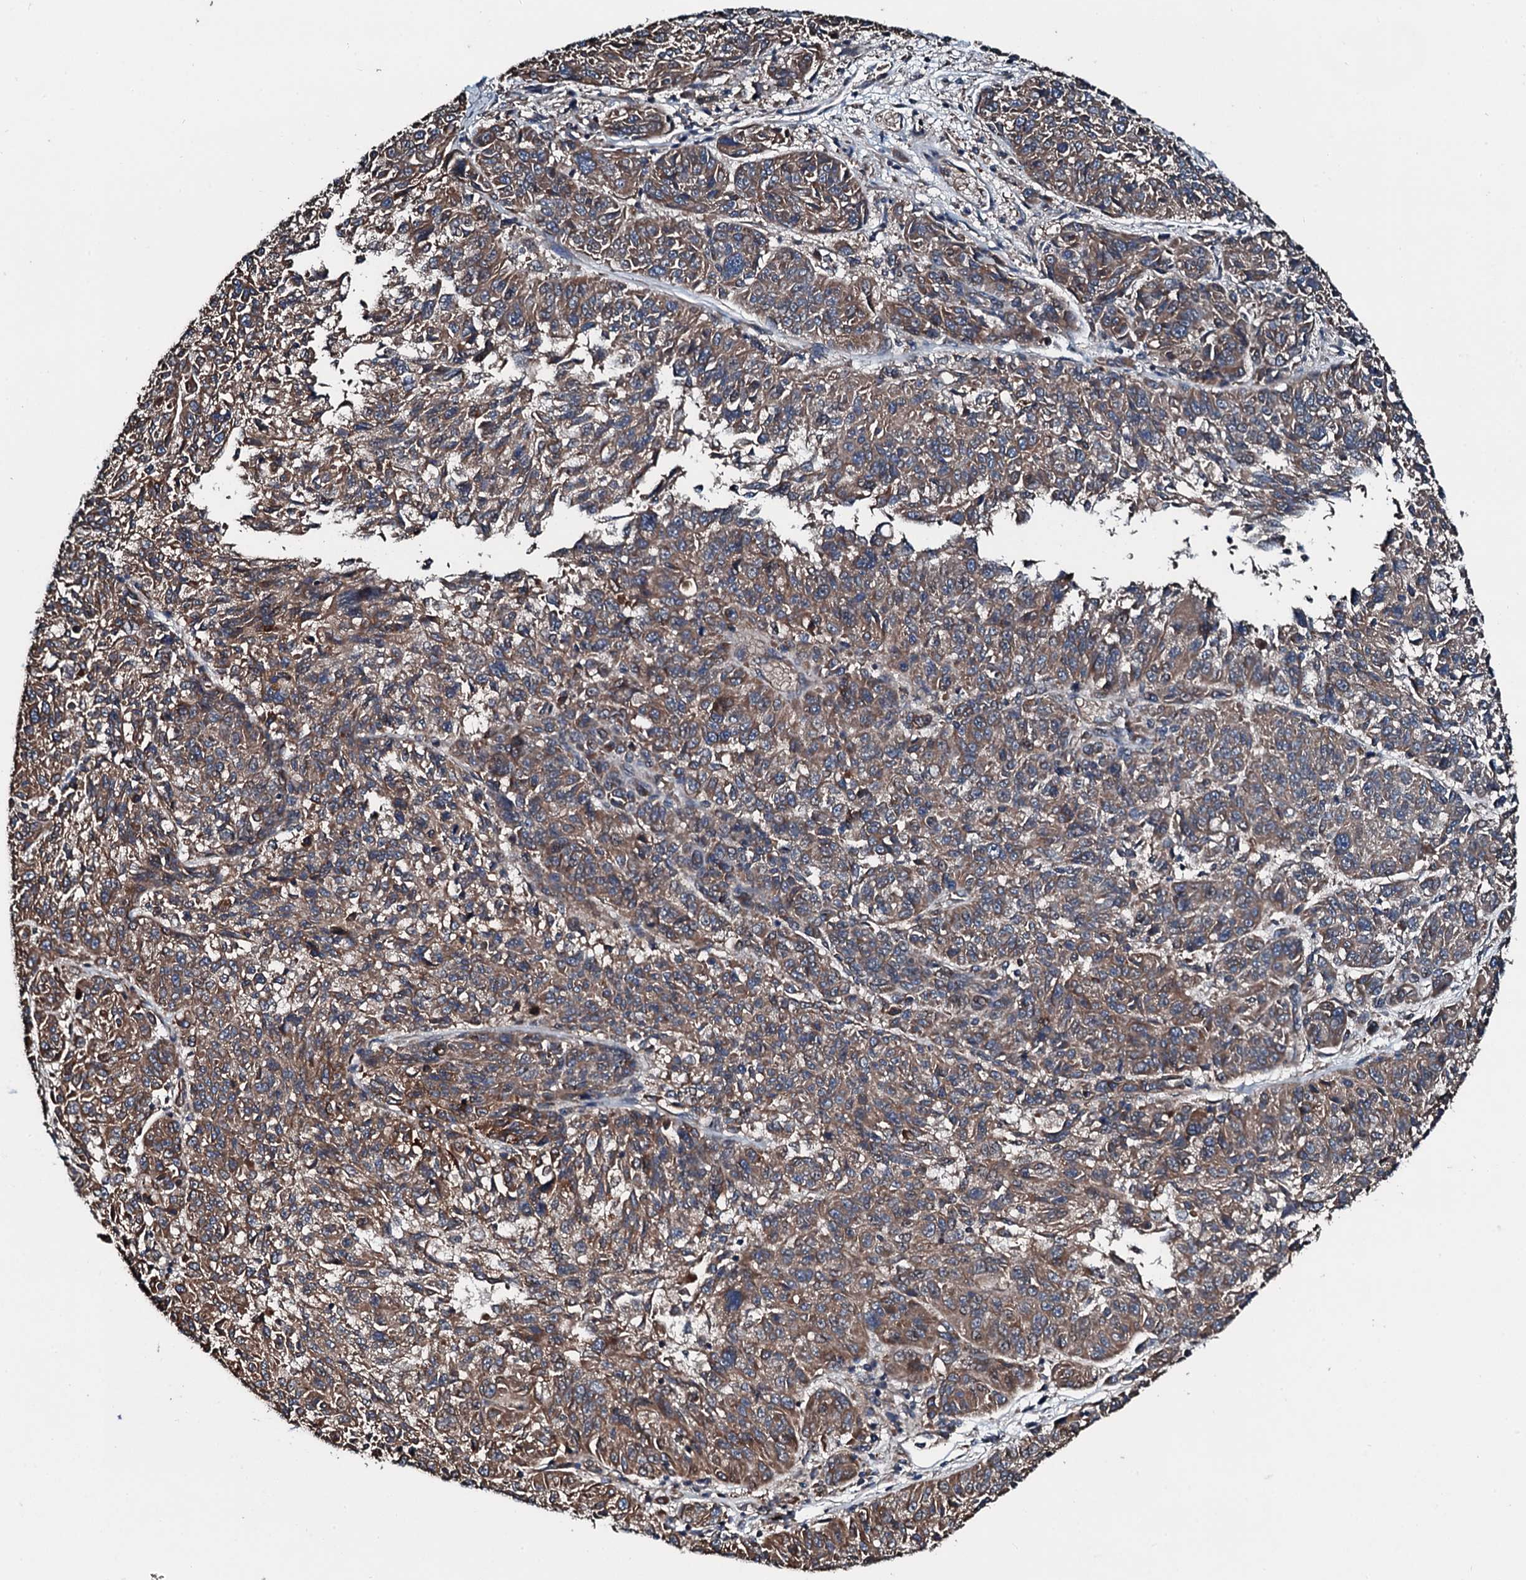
{"staining": {"intensity": "moderate", "quantity": ">75%", "location": "cytoplasmic/membranous"}, "tissue": "melanoma", "cell_type": "Tumor cells", "image_type": "cancer", "snomed": [{"axis": "morphology", "description": "Malignant melanoma, NOS"}, {"axis": "topography", "description": "Skin"}], "caption": "A brown stain shows moderate cytoplasmic/membranous staining of a protein in human melanoma tumor cells. (DAB (3,3'-diaminobenzidine) = brown stain, brightfield microscopy at high magnification).", "gene": "AARS1", "patient": {"sex": "male", "age": 53}}